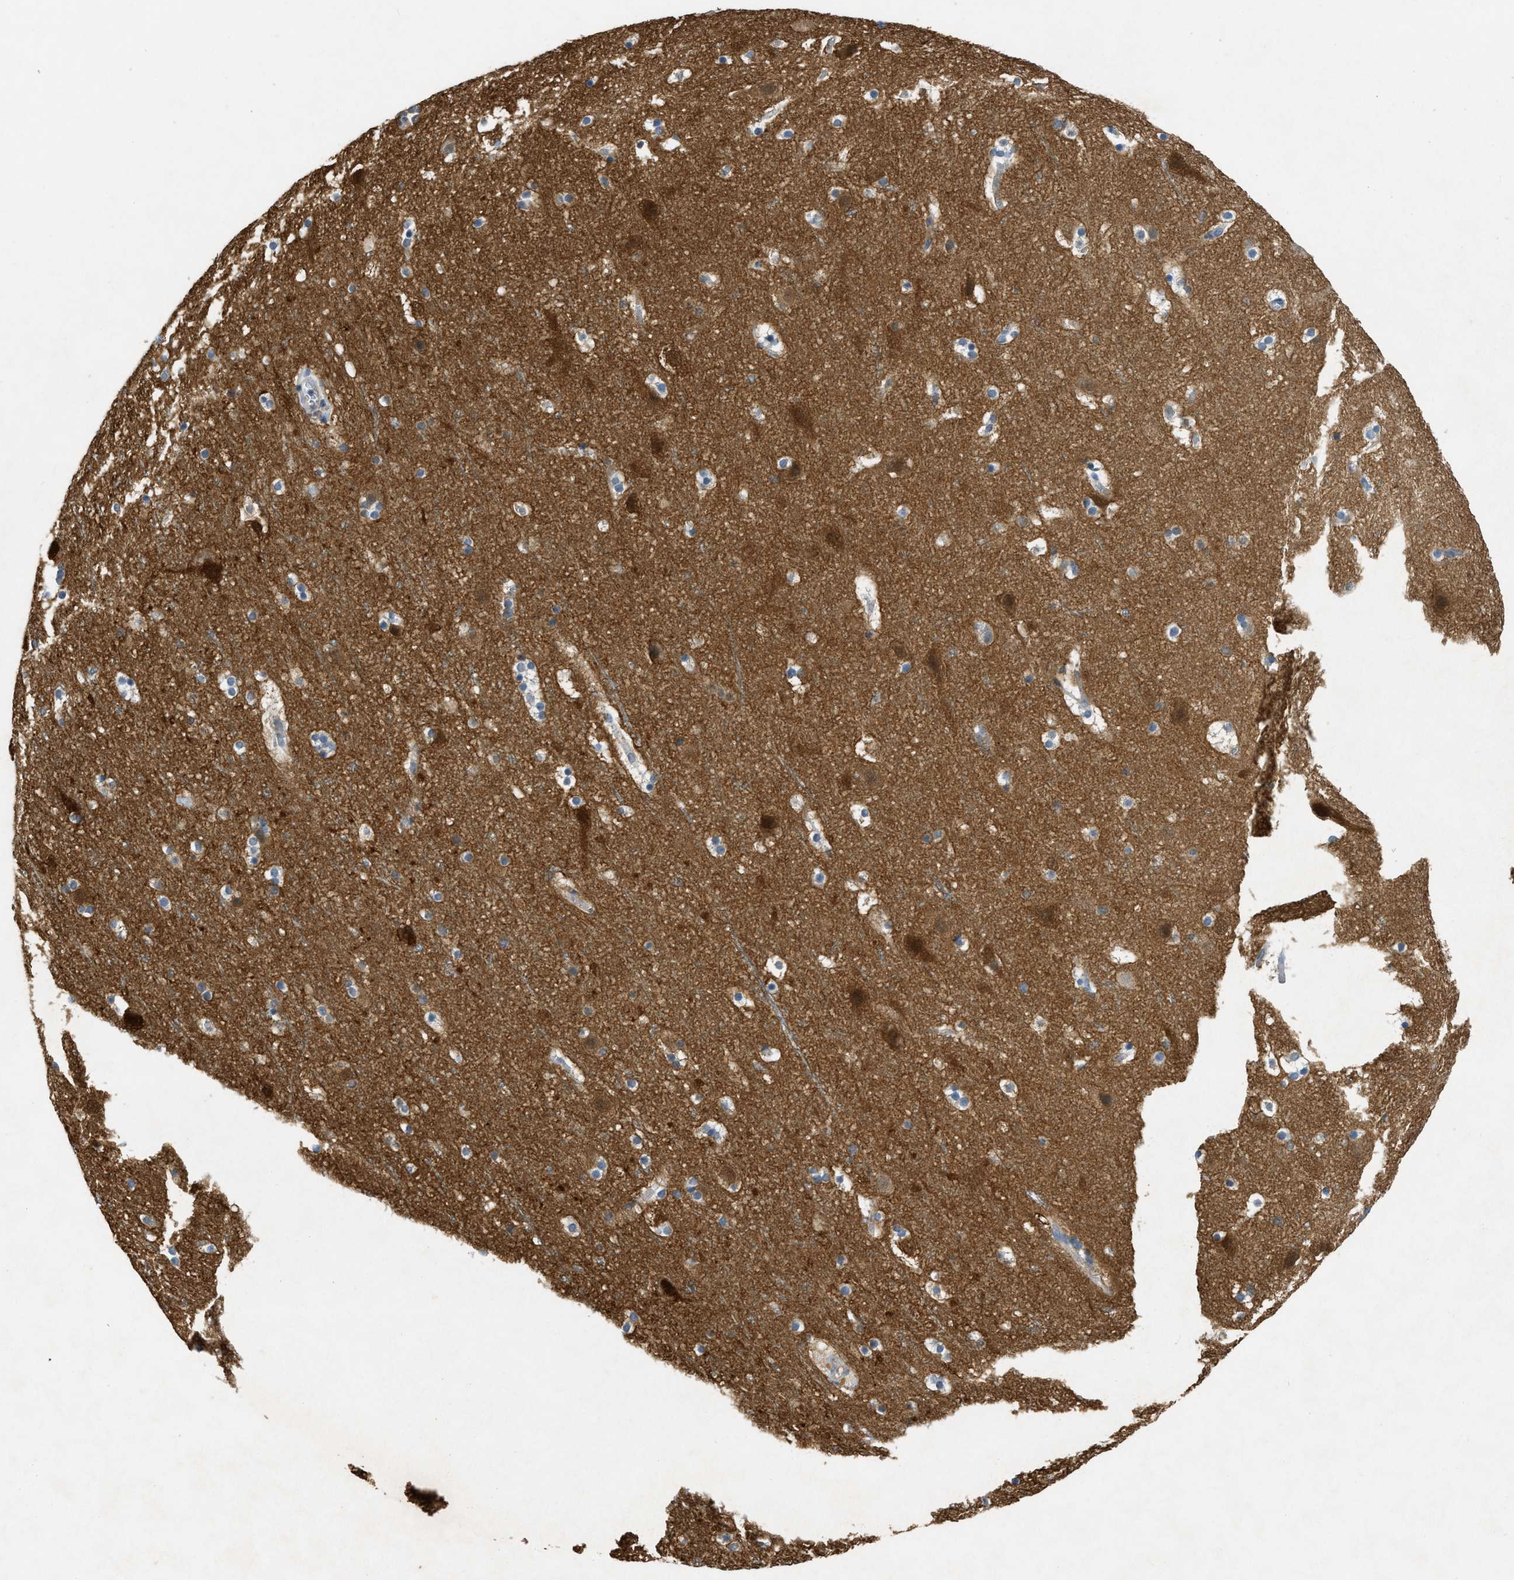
{"staining": {"intensity": "negative", "quantity": "none", "location": "none"}, "tissue": "cerebral cortex", "cell_type": "Endothelial cells", "image_type": "normal", "snomed": [{"axis": "morphology", "description": "Normal tissue, NOS"}, {"axis": "topography", "description": "Cerebral cortex"}], "caption": "Endothelial cells show no significant protein expression in unremarkable cerebral cortex.", "gene": "PPP3CA", "patient": {"sex": "male", "age": 45}}